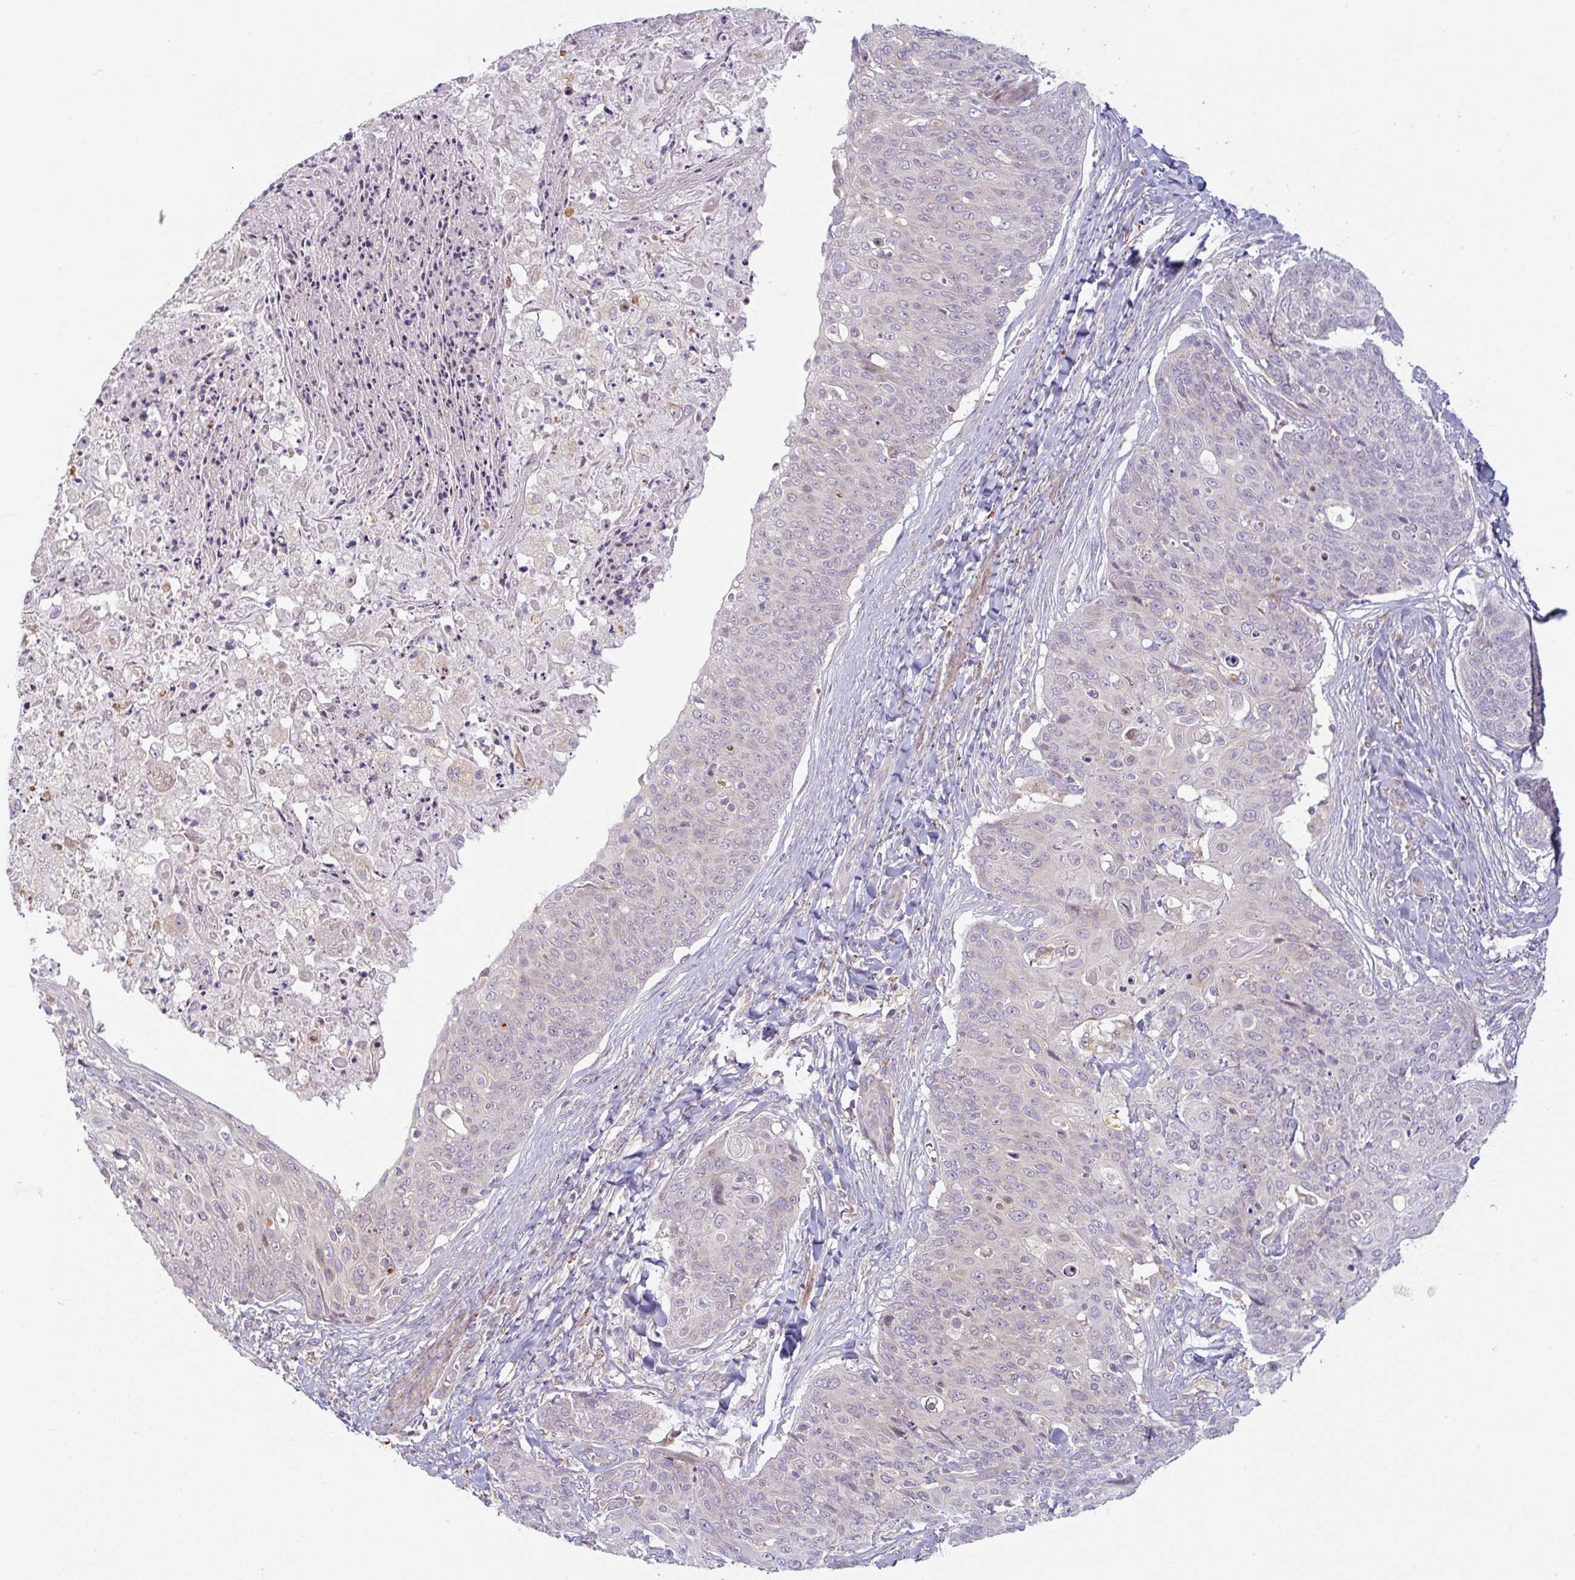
{"staining": {"intensity": "weak", "quantity": "<25%", "location": "cytoplasmic/membranous"}, "tissue": "skin cancer", "cell_type": "Tumor cells", "image_type": "cancer", "snomed": [{"axis": "morphology", "description": "Squamous cell carcinoma, NOS"}, {"axis": "topography", "description": "Skin"}, {"axis": "topography", "description": "Vulva"}], "caption": "DAB immunohistochemical staining of human skin squamous cell carcinoma reveals no significant staining in tumor cells.", "gene": "MOB1A", "patient": {"sex": "female", "age": 85}}